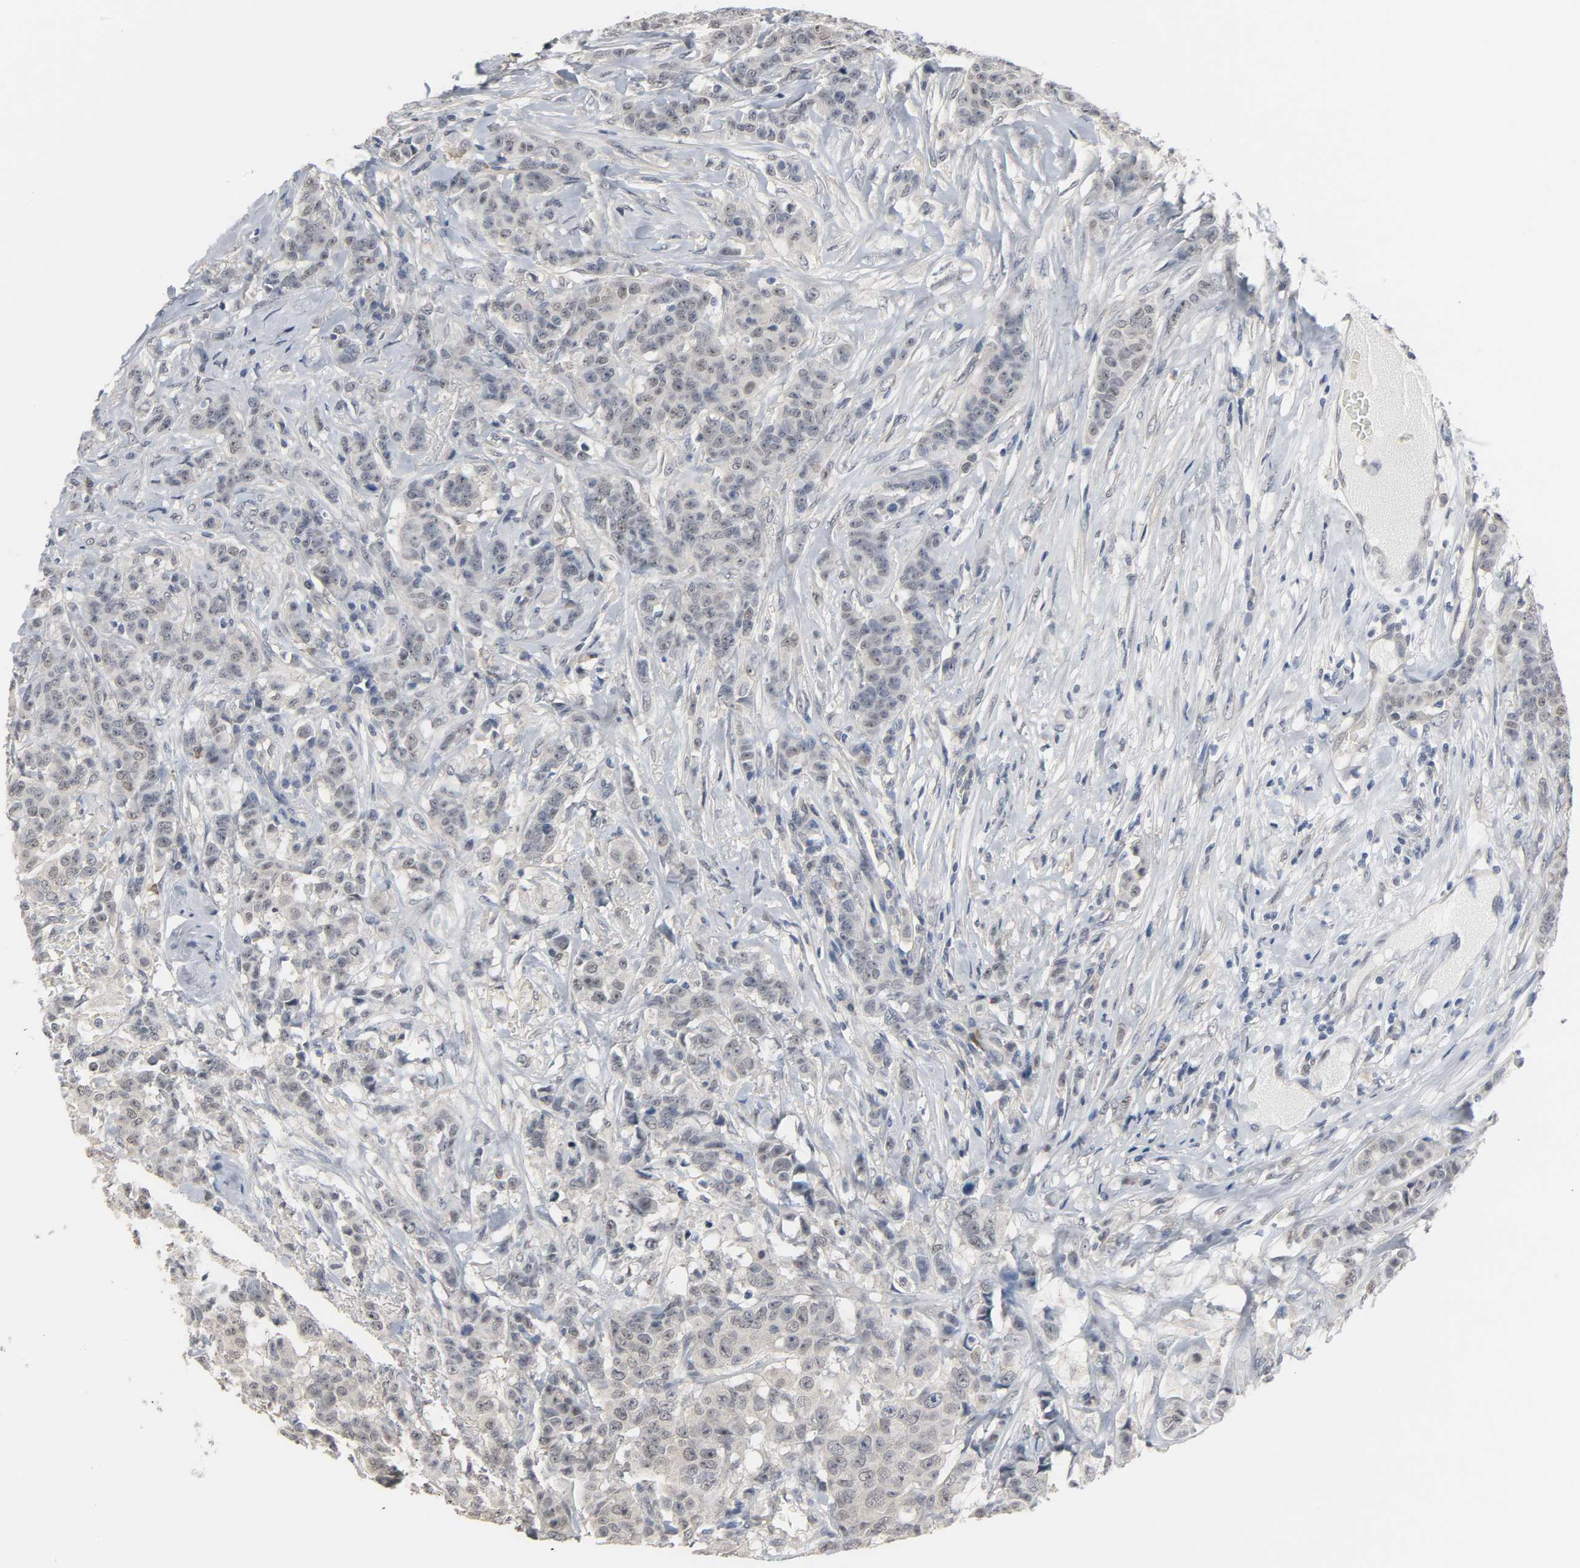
{"staining": {"intensity": "weak", "quantity": "<25%", "location": "cytoplasmic/membranous"}, "tissue": "breast cancer", "cell_type": "Tumor cells", "image_type": "cancer", "snomed": [{"axis": "morphology", "description": "Duct carcinoma"}, {"axis": "topography", "description": "Breast"}], "caption": "Immunohistochemical staining of human breast invasive ductal carcinoma shows no significant positivity in tumor cells.", "gene": "ACSS2", "patient": {"sex": "female", "age": 40}}